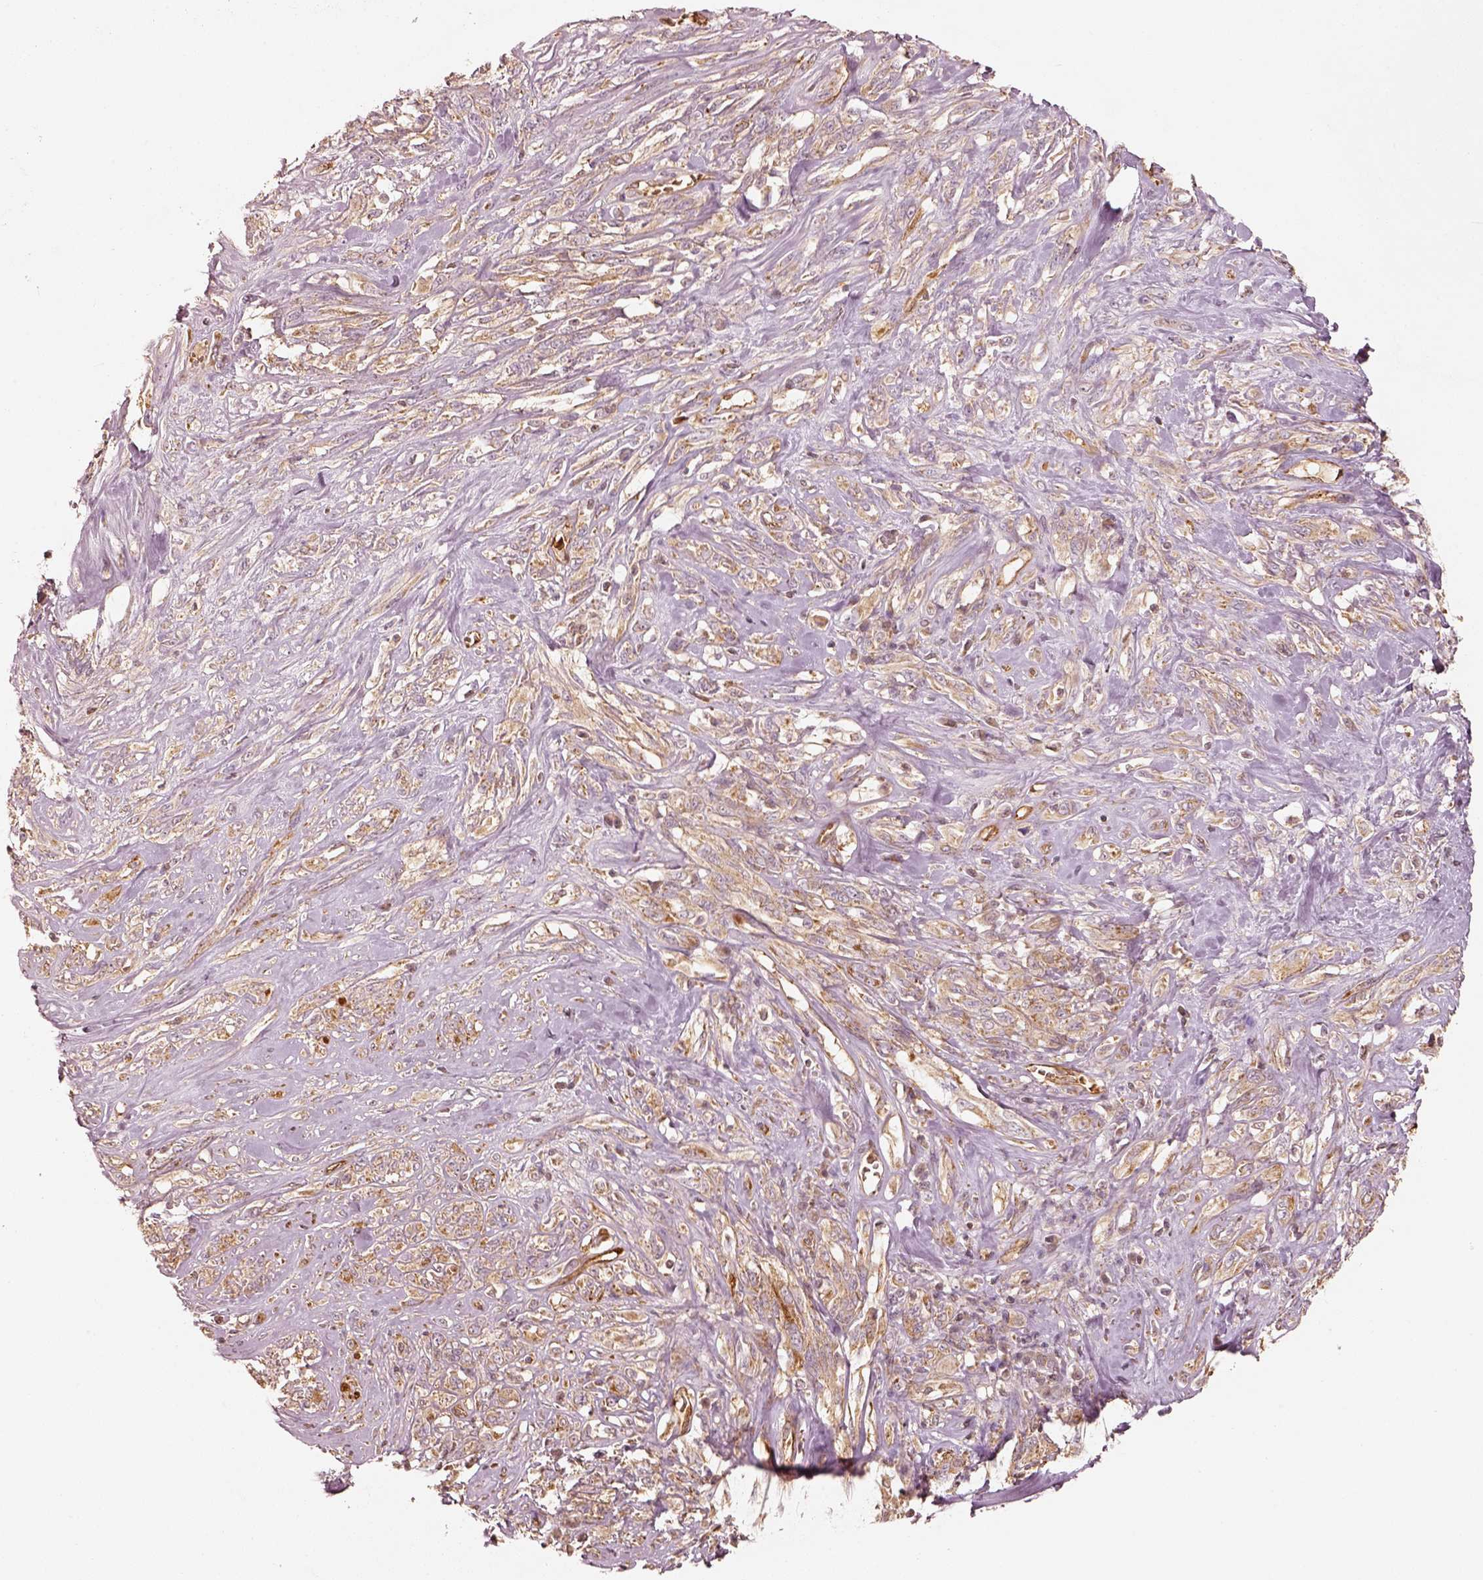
{"staining": {"intensity": "moderate", "quantity": ">75%", "location": "cytoplasmic/membranous"}, "tissue": "melanoma", "cell_type": "Tumor cells", "image_type": "cancer", "snomed": [{"axis": "morphology", "description": "Malignant melanoma, NOS"}, {"axis": "topography", "description": "Skin"}], "caption": "Human melanoma stained with a protein marker exhibits moderate staining in tumor cells.", "gene": "FSCN1", "patient": {"sex": "female", "age": 91}}